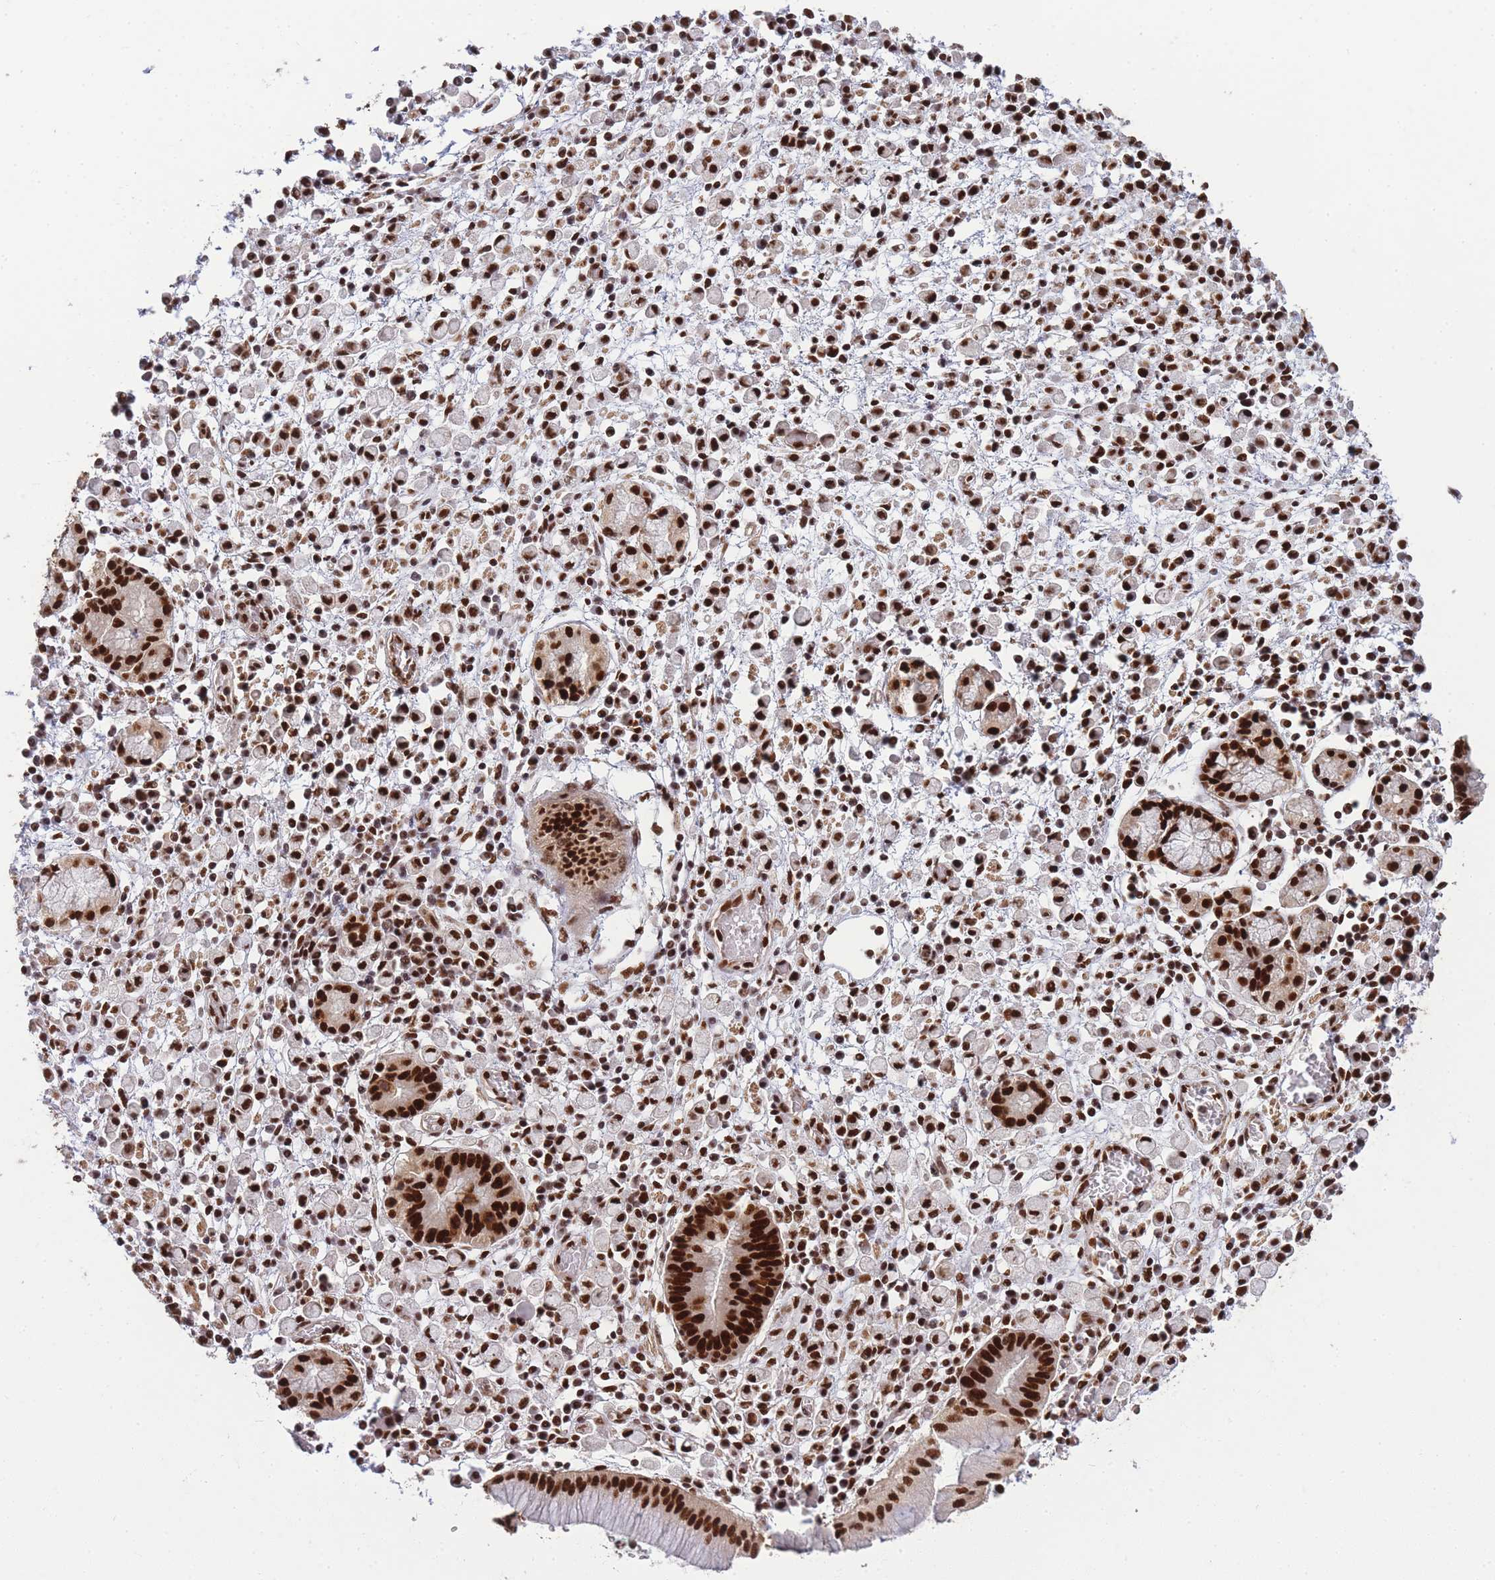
{"staining": {"intensity": "strong", "quantity": ">75%", "location": "nuclear"}, "tissue": "stomach cancer", "cell_type": "Tumor cells", "image_type": "cancer", "snomed": [{"axis": "morphology", "description": "Adenocarcinoma, NOS"}, {"axis": "topography", "description": "Stomach"}], "caption": "Strong nuclear positivity for a protein is present in about >75% of tumor cells of stomach adenocarcinoma using IHC.", "gene": "PRKDC", "patient": {"sex": "male", "age": 77}}